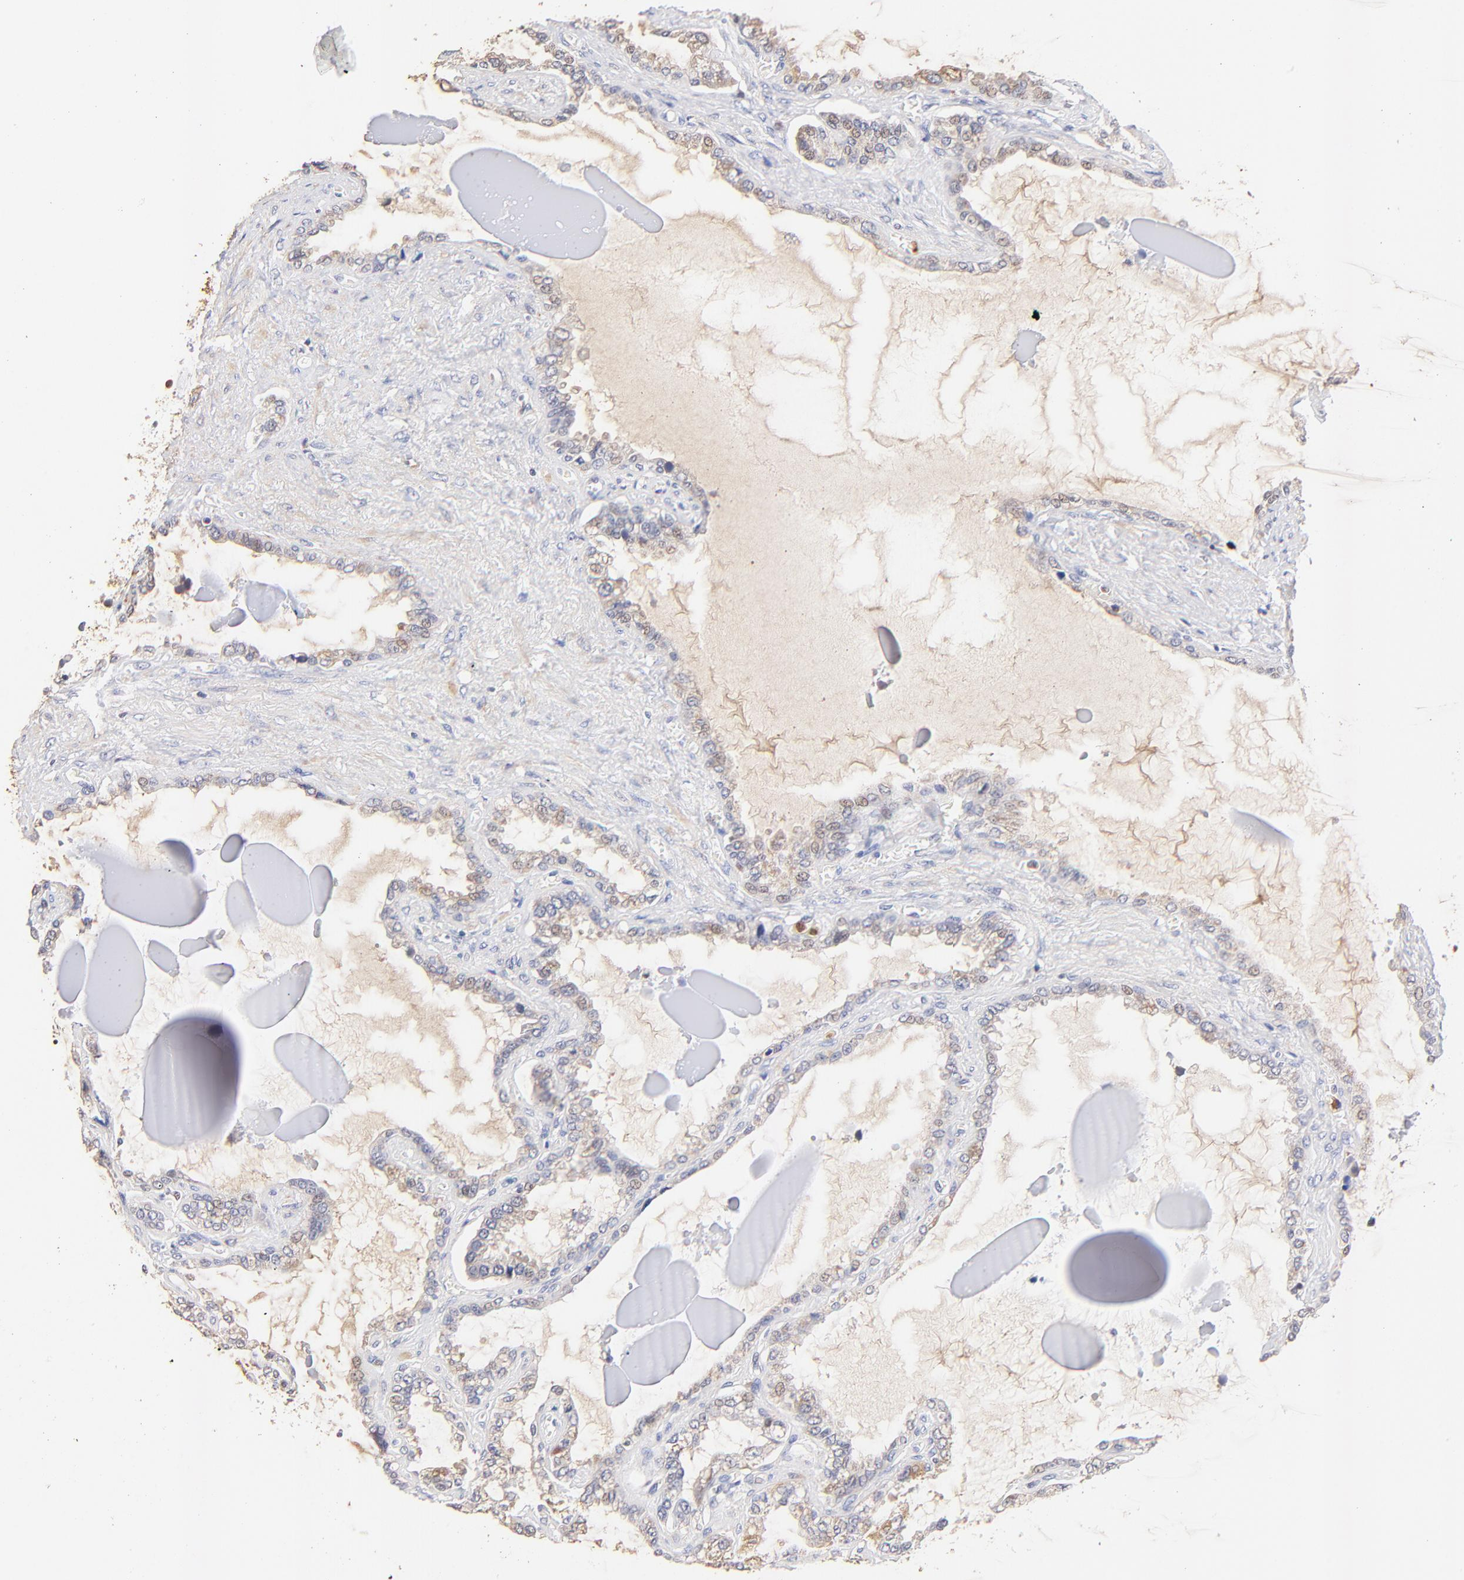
{"staining": {"intensity": "weak", "quantity": "25%-75%", "location": "cytoplasmic/membranous"}, "tissue": "seminal vesicle", "cell_type": "Glandular cells", "image_type": "normal", "snomed": [{"axis": "morphology", "description": "Normal tissue, NOS"}, {"axis": "morphology", "description": "Inflammation, NOS"}, {"axis": "topography", "description": "Urinary bladder"}, {"axis": "topography", "description": "Prostate"}, {"axis": "topography", "description": "Seminal veicle"}], "caption": "About 25%-75% of glandular cells in unremarkable human seminal vesicle reveal weak cytoplasmic/membranous protein staining as visualized by brown immunohistochemical staining.", "gene": "BBOF1", "patient": {"sex": "male", "age": 82}}